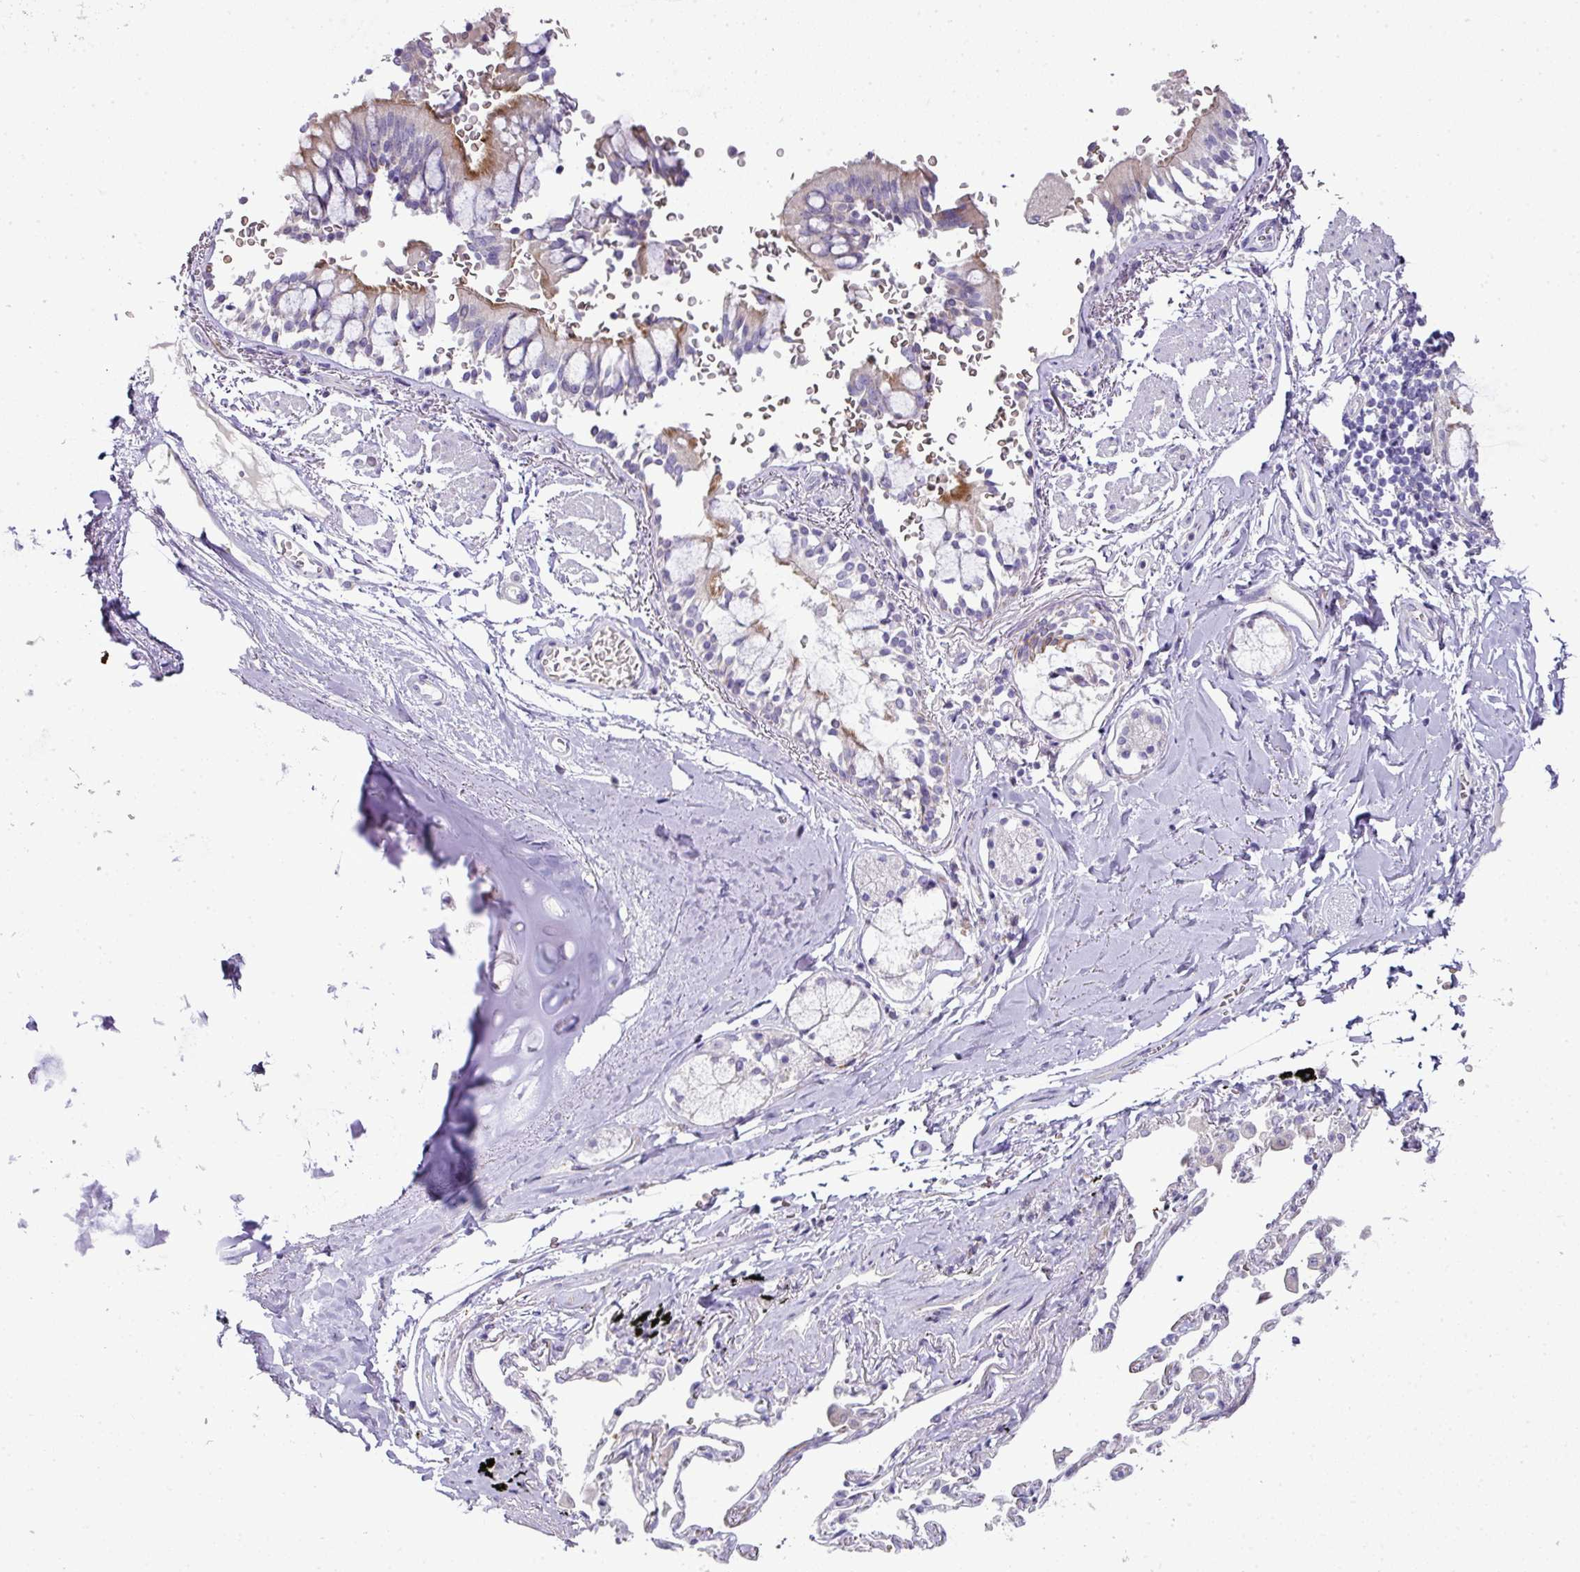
{"staining": {"intensity": "moderate", "quantity": "25%-75%", "location": "cytoplasmic/membranous"}, "tissue": "bronchus", "cell_type": "Respiratory epithelial cells", "image_type": "normal", "snomed": [{"axis": "morphology", "description": "Normal tissue, NOS"}, {"axis": "topography", "description": "Bronchus"}], "caption": "Moderate cytoplasmic/membranous protein expression is present in approximately 25%-75% of respiratory epithelial cells in bronchus.", "gene": "ATP6V1F", "patient": {"sex": "male", "age": 70}}